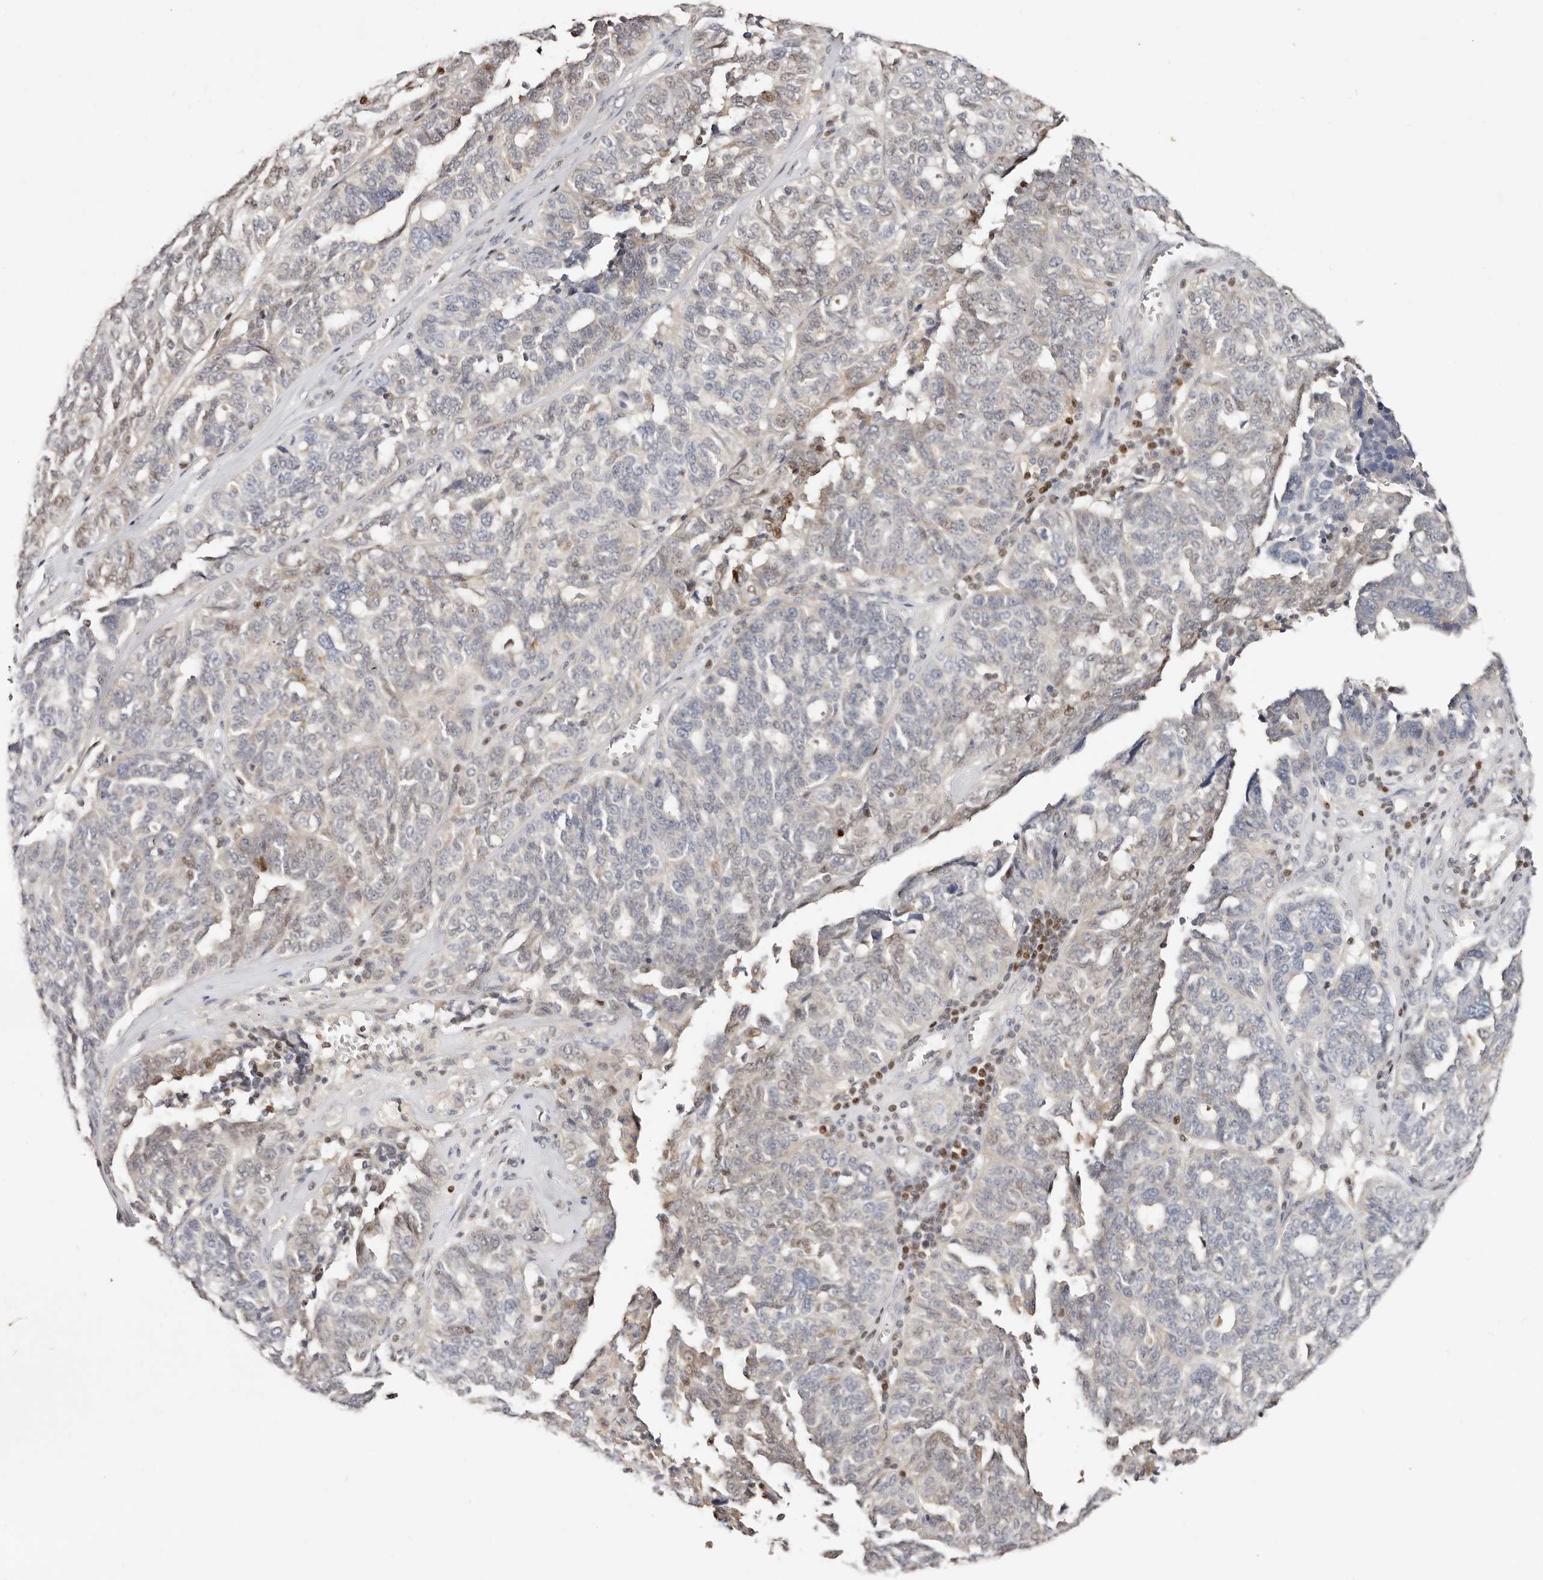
{"staining": {"intensity": "negative", "quantity": "none", "location": "none"}, "tissue": "ovarian cancer", "cell_type": "Tumor cells", "image_type": "cancer", "snomed": [{"axis": "morphology", "description": "Cystadenocarcinoma, serous, NOS"}, {"axis": "topography", "description": "Ovary"}], "caption": "Tumor cells are negative for protein expression in human ovarian cancer (serous cystadenocarcinoma).", "gene": "IQGAP3", "patient": {"sex": "female", "age": 59}}